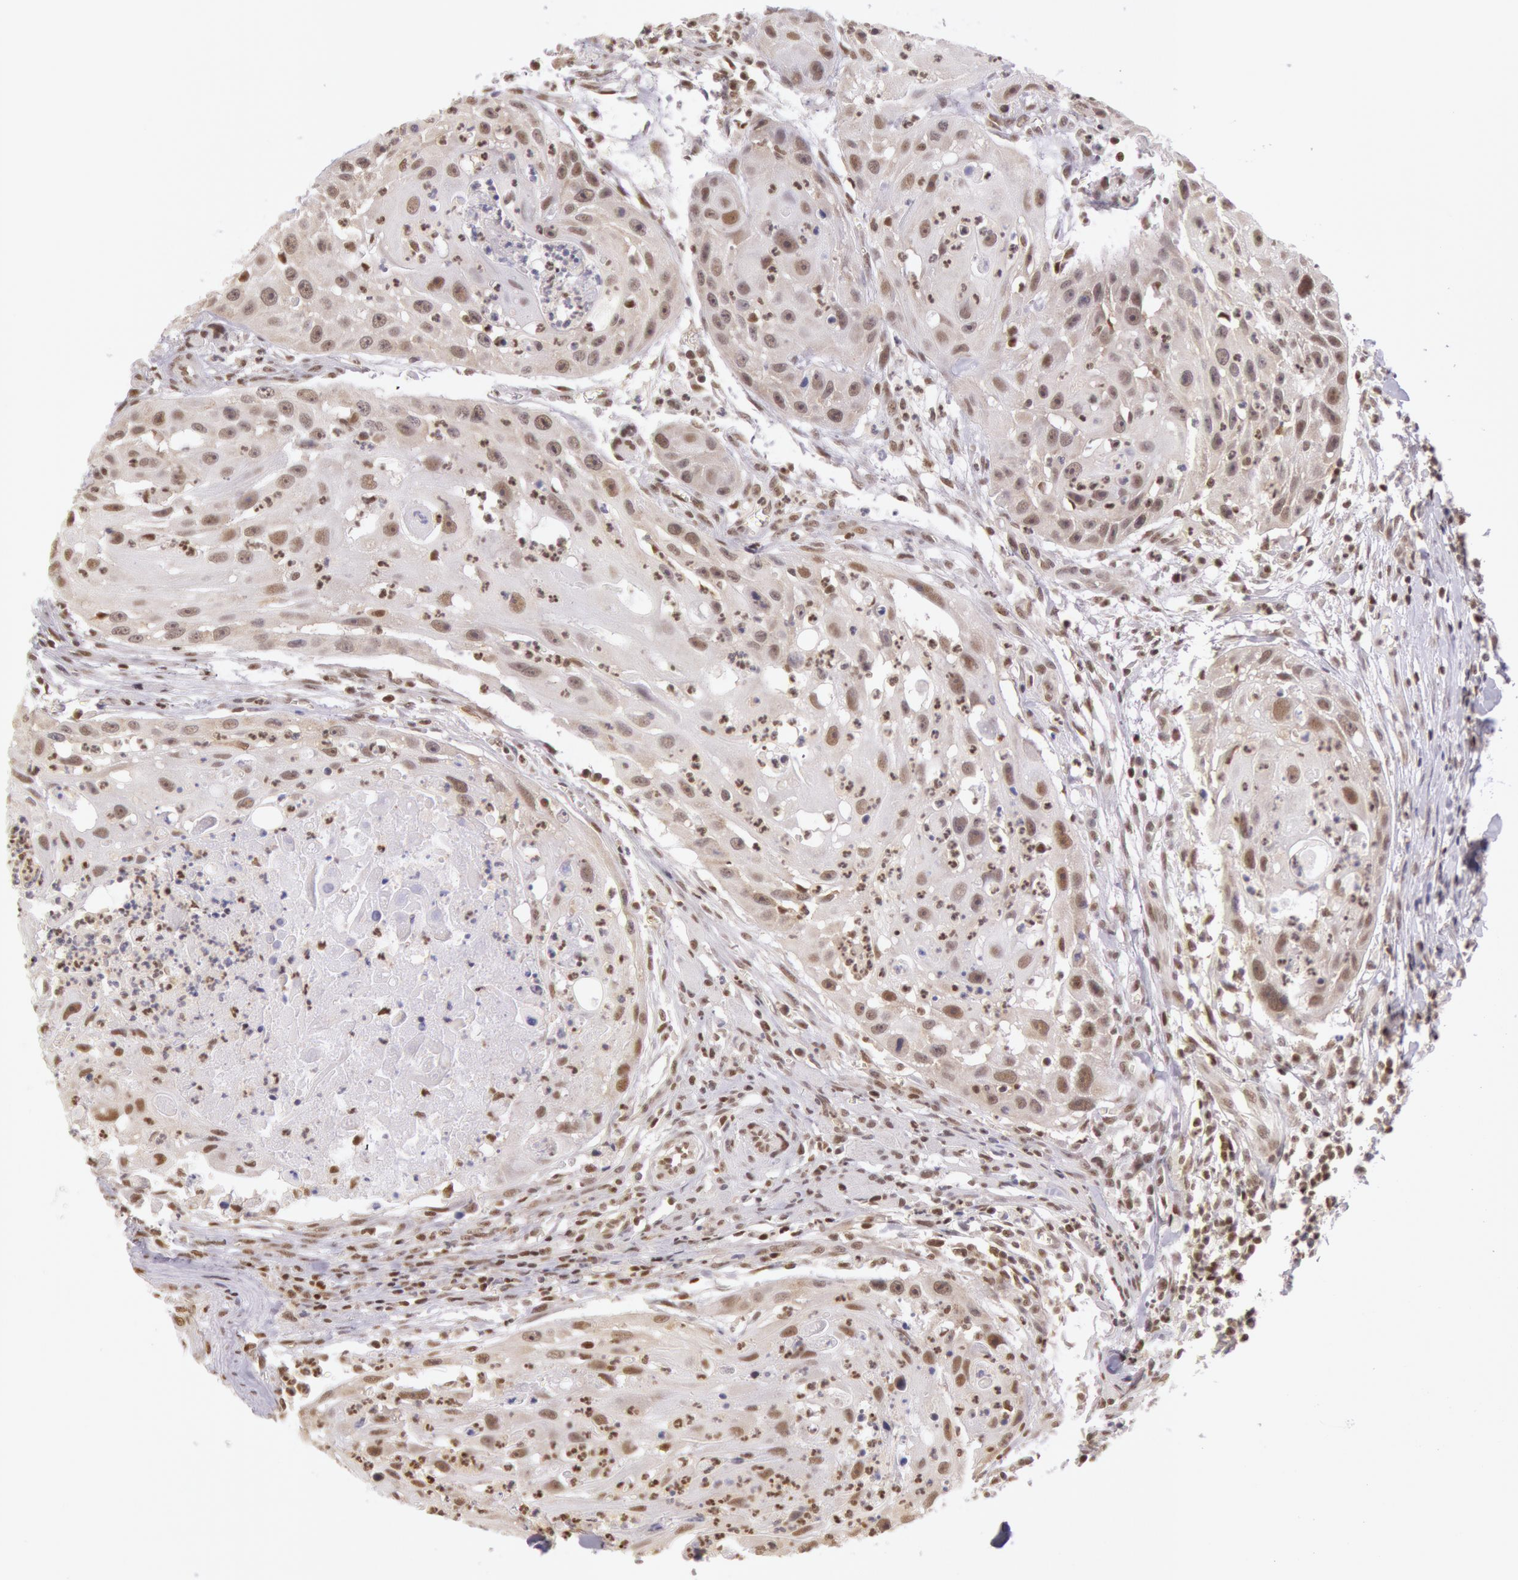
{"staining": {"intensity": "strong", "quantity": ">75%", "location": "nuclear"}, "tissue": "head and neck cancer", "cell_type": "Tumor cells", "image_type": "cancer", "snomed": [{"axis": "morphology", "description": "Squamous cell carcinoma, NOS"}, {"axis": "topography", "description": "Head-Neck"}], "caption": "Squamous cell carcinoma (head and neck) stained with DAB IHC reveals high levels of strong nuclear expression in about >75% of tumor cells.", "gene": "ESS2", "patient": {"sex": "male", "age": 64}}